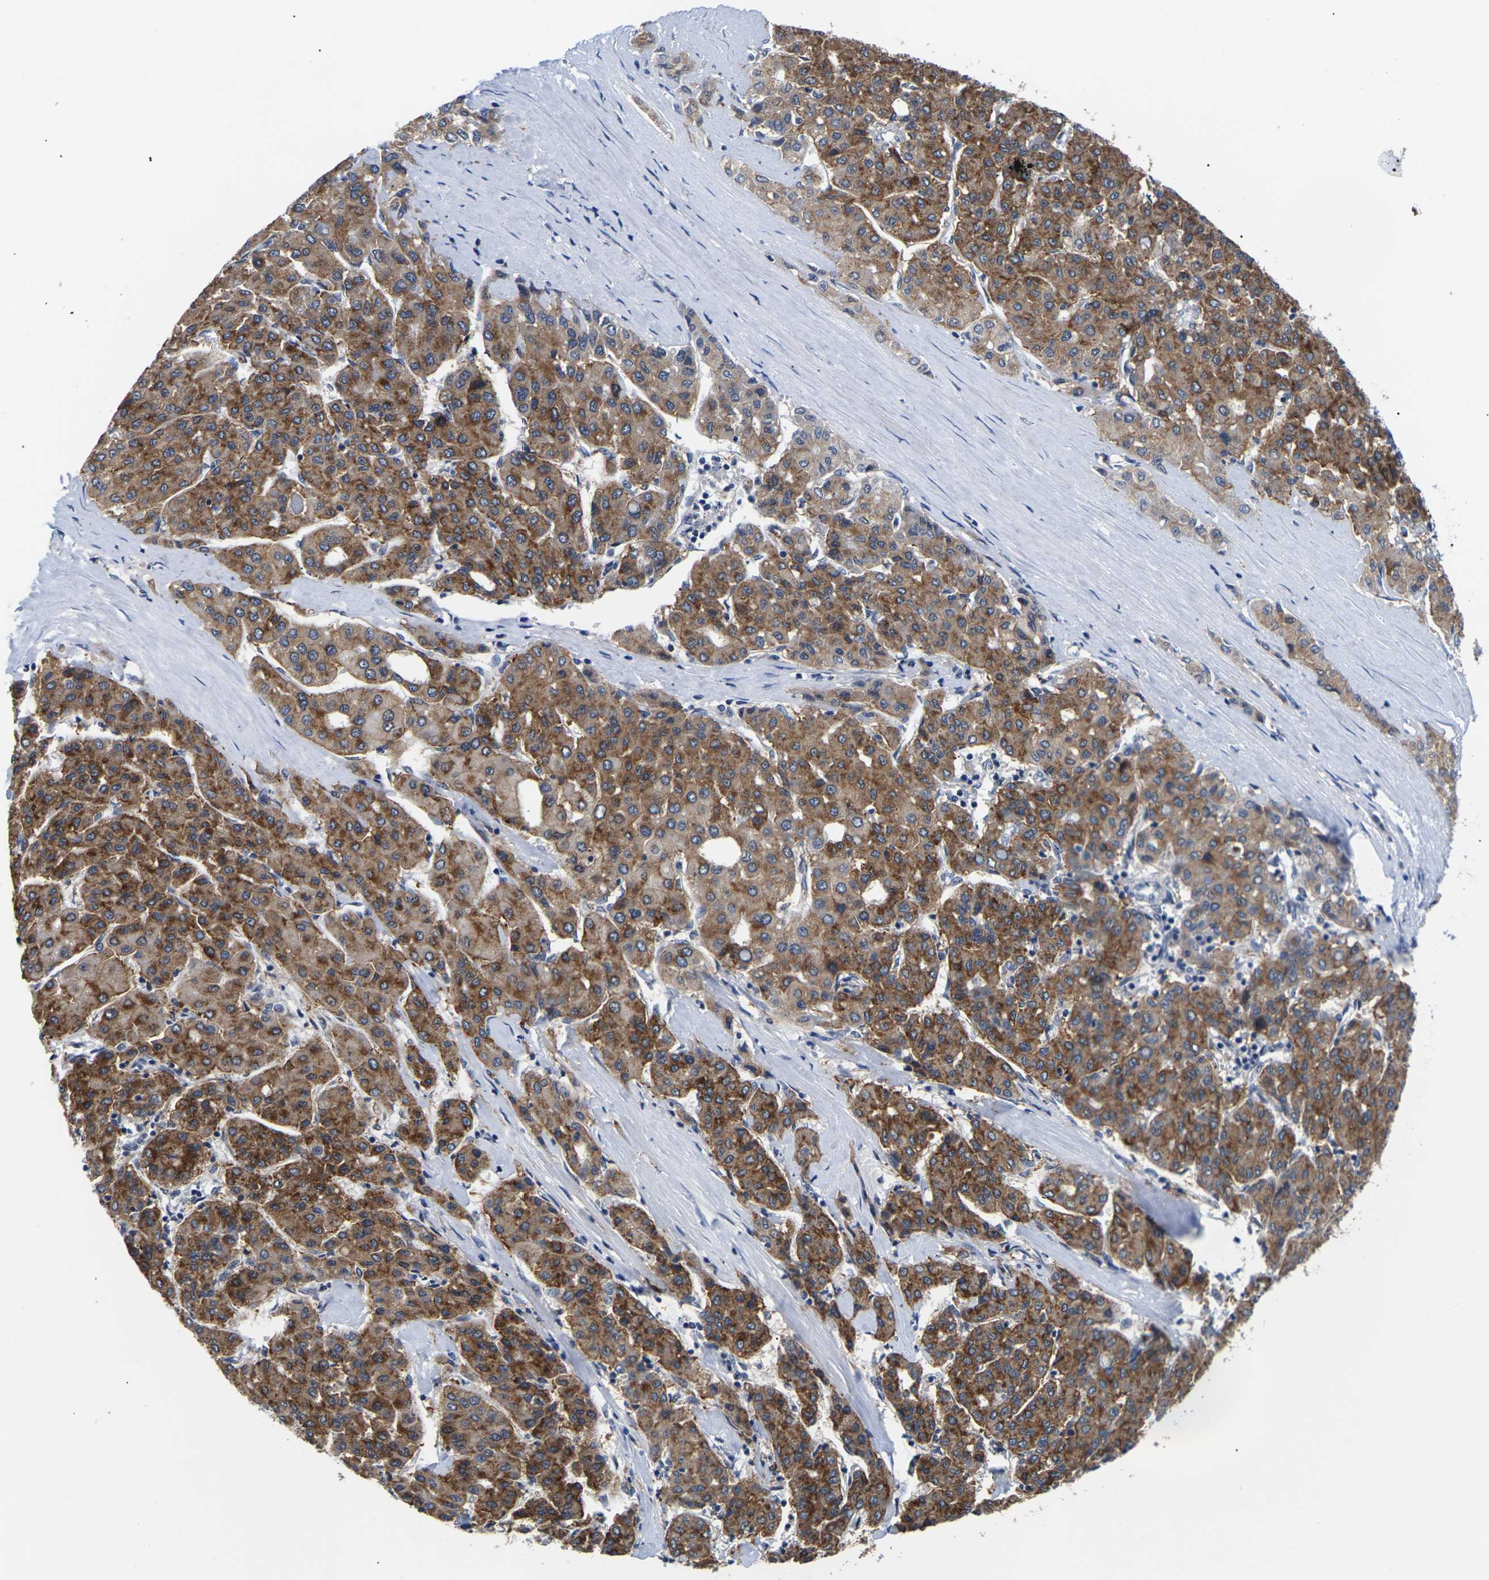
{"staining": {"intensity": "moderate", "quantity": ">75%", "location": "cytoplasmic/membranous"}, "tissue": "liver cancer", "cell_type": "Tumor cells", "image_type": "cancer", "snomed": [{"axis": "morphology", "description": "Carcinoma, Hepatocellular, NOS"}, {"axis": "topography", "description": "Liver"}], "caption": "Protein expression by immunohistochemistry shows moderate cytoplasmic/membranous expression in about >75% of tumor cells in hepatocellular carcinoma (liver). The staining was performed using DAB (3,3'-diaminobenzidine), with brown indicating positive protein expression. Nuclei are stained blue with hematoxylin.", "gene": "ST6GAL2", "patient": {"sex": "male", "age": 65}}